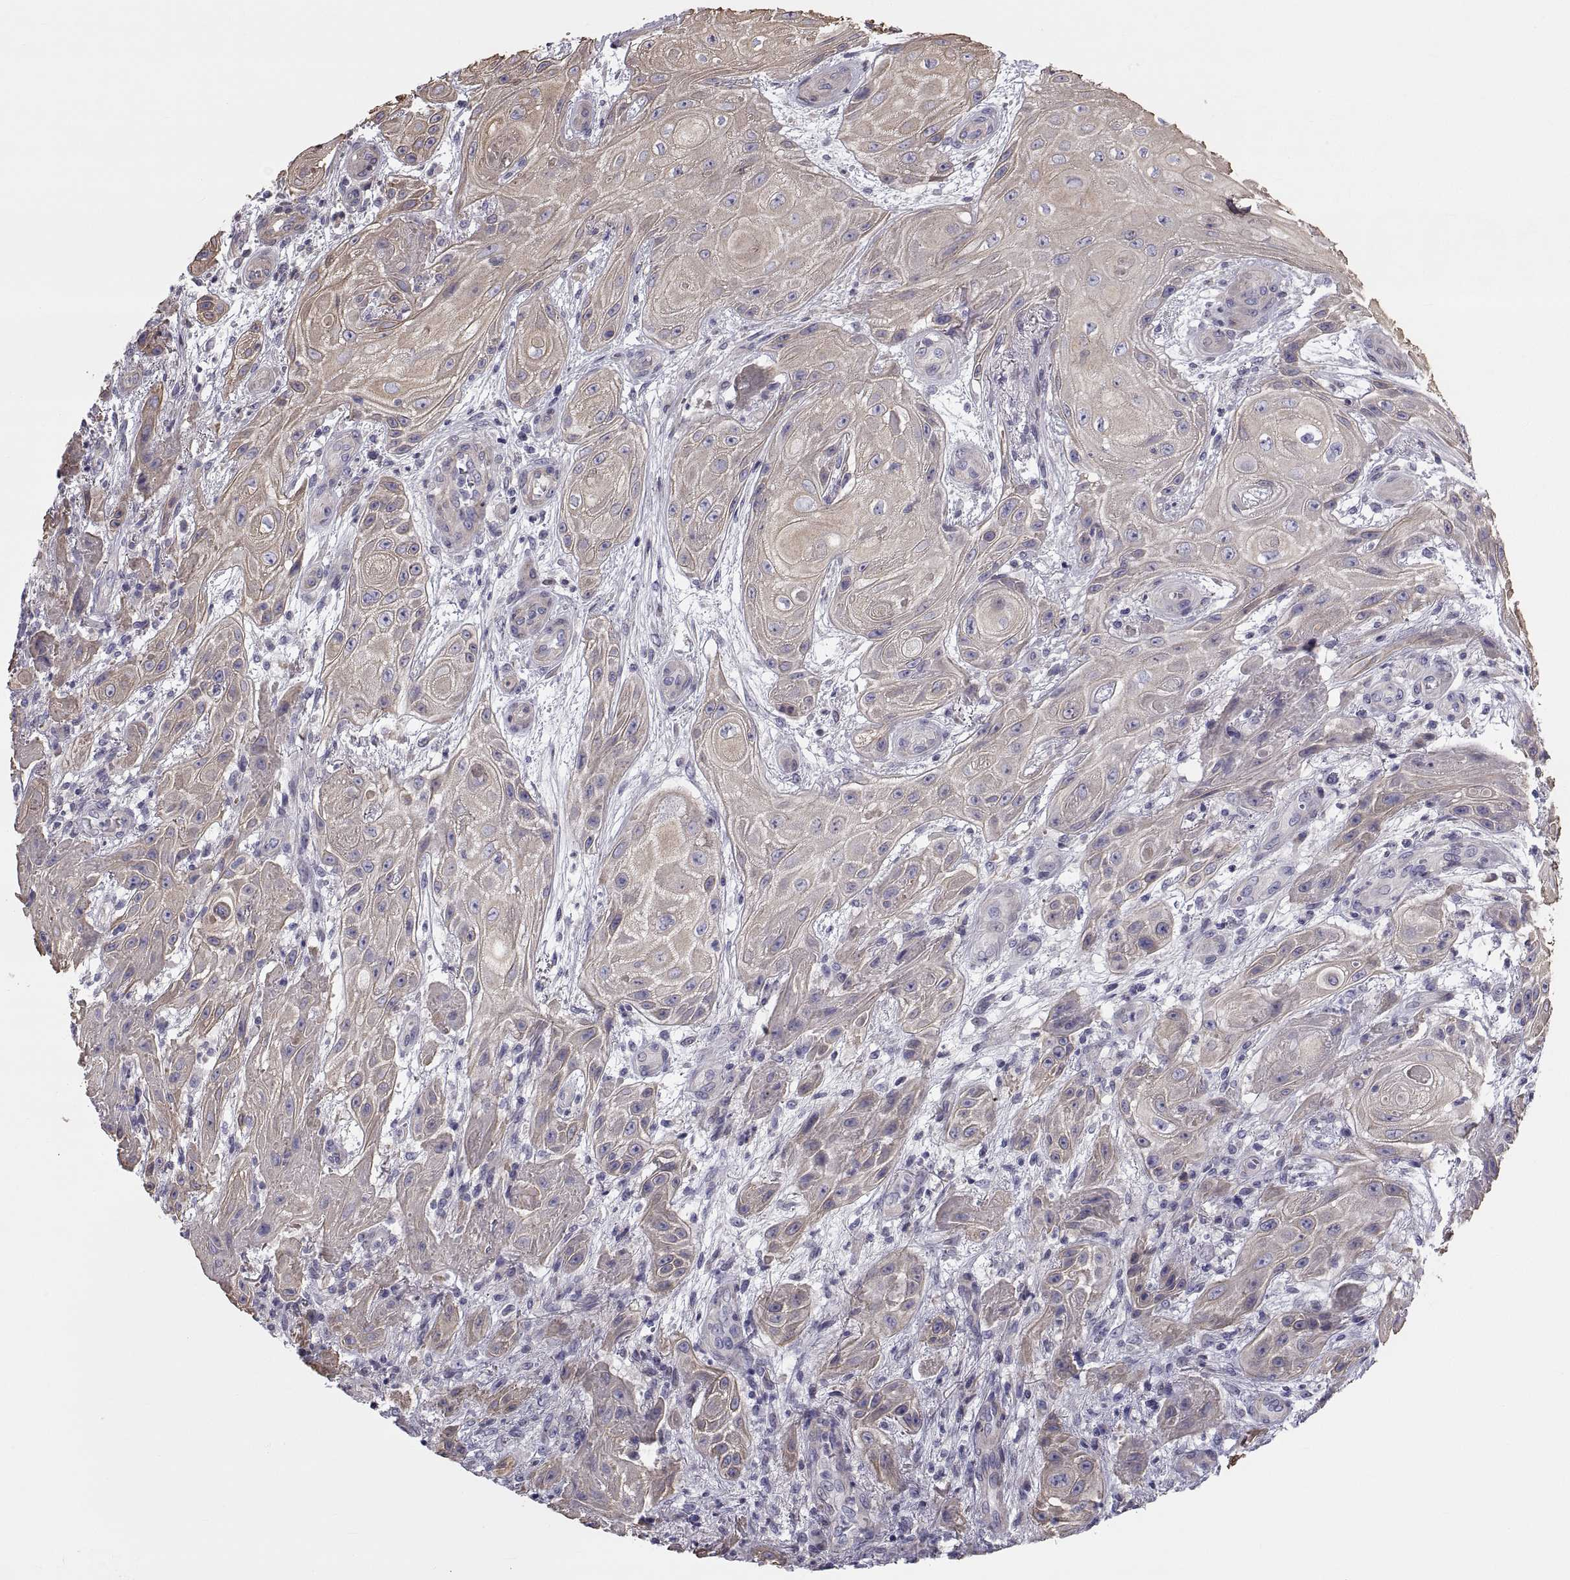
{"staining": {"intensity": "moderate", "quantity": "<25%", "location": "cytoplasmic/membranous"}, "tissue": "skin cancer", "cell_type": "Tumor cells", "image_type": "cancer", "snomed": [{"axis": "morphology", "description": "Squamous cell carcinoma, NOS"}, {"axis": "topography", "description": "Skin"}], "caption": "Immunohistochemistry (IHC) of human skin squamous cell carcinoma shows low levels of moderate cytoplasmic/membranous expression in about <25% of tumor cells.", "gene": "ANO1", "patient": {"sex": "male", "age": 62}}